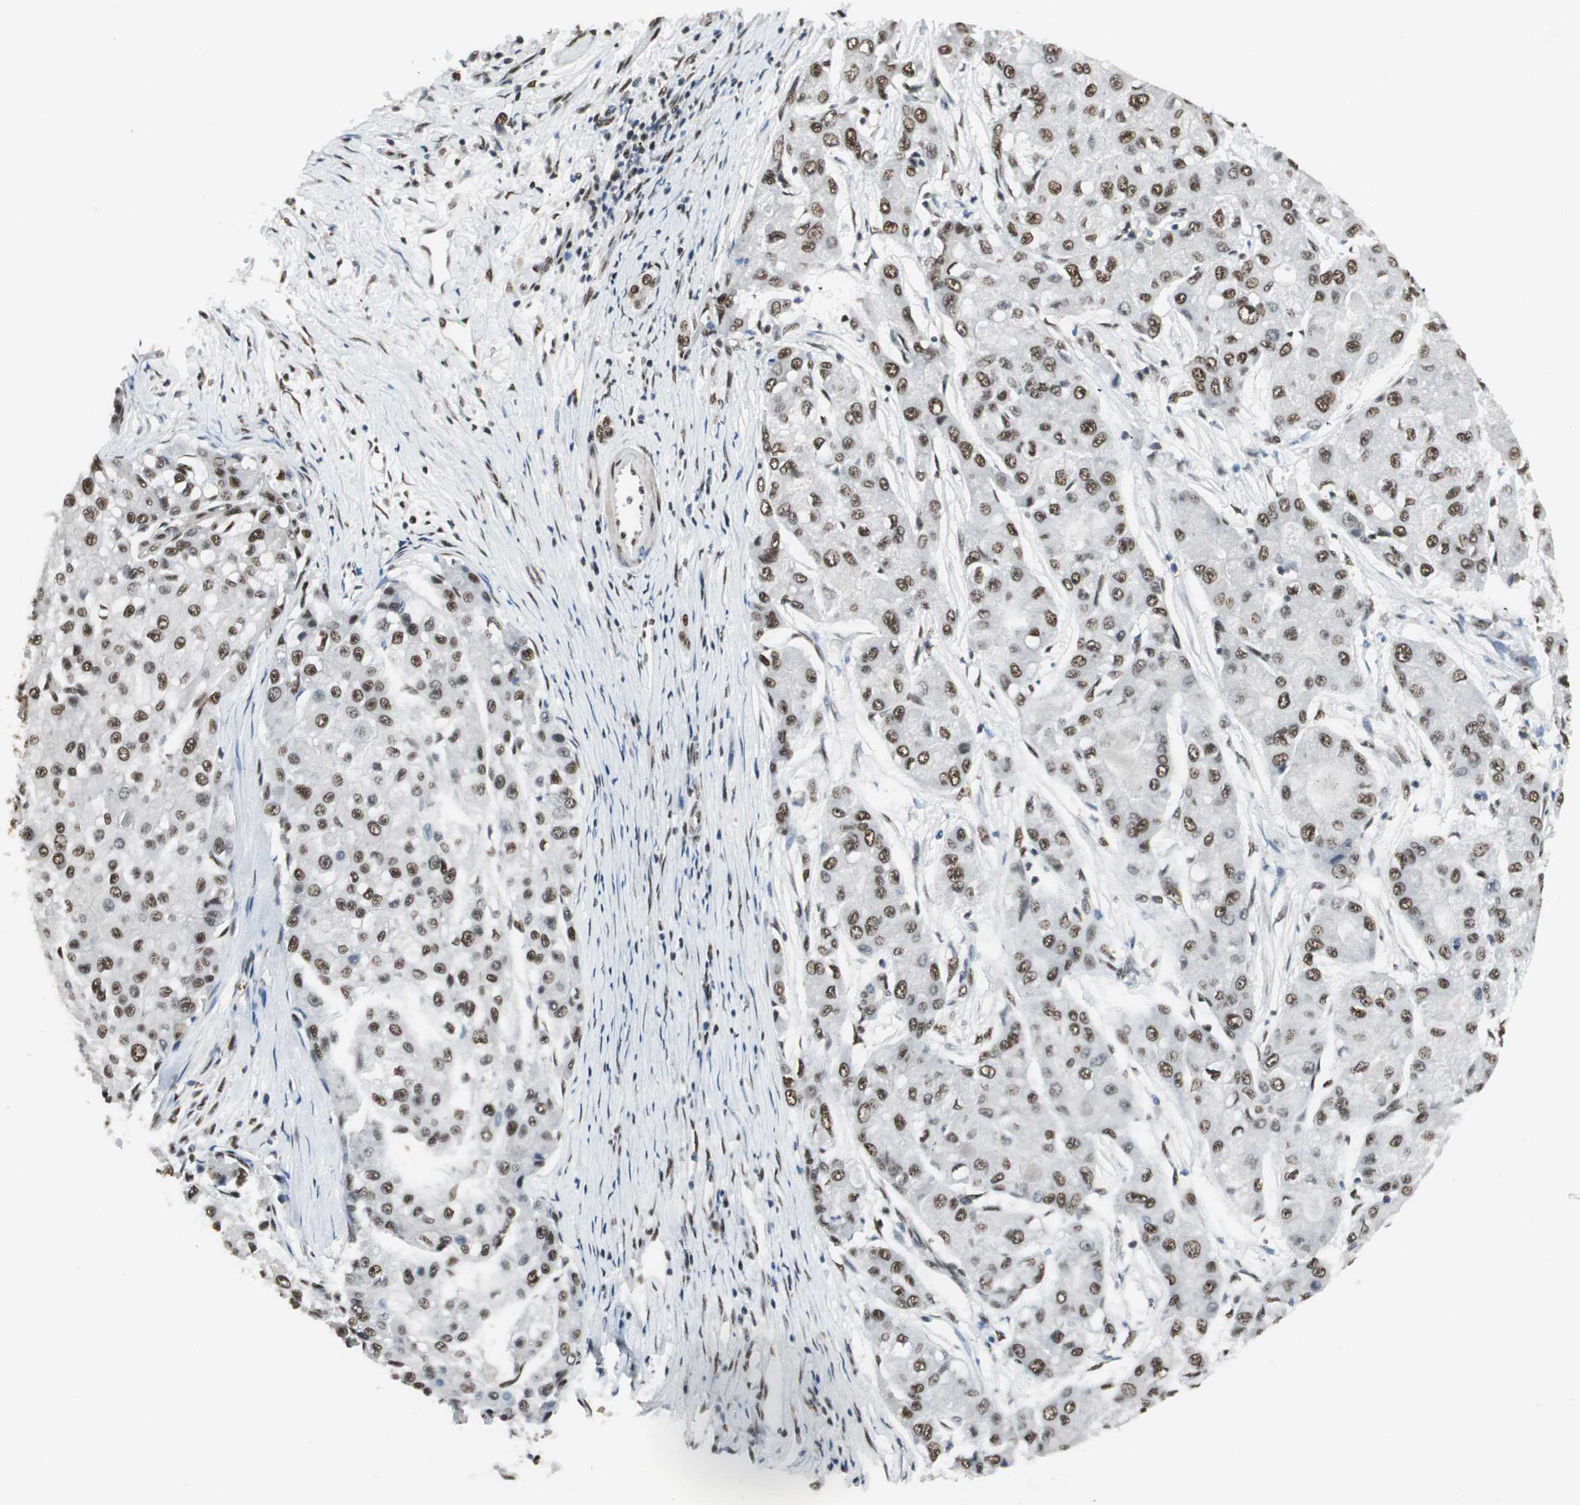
{"staining": {"intensity": "strong", "quantity": ">75%", "location": "nuclear"}, "tissue": "liver cancer", "cell_type": "Tumor cells", "image_type": "cancer", "snomed": [{"axis": "morphology", "description": "Carcinoma, Hepatocellular, NOS"}, {"axis": "topography", "description": "Liver"}], "caption": "Immunohistochemical staining of liver cancer (hepatocellular carcinoma) exhibits high levels of strong nuclear staining in about >75% of tumor cells.", "gene": "ZBTB17", "patient": {"sex": "male", "age": 80}}